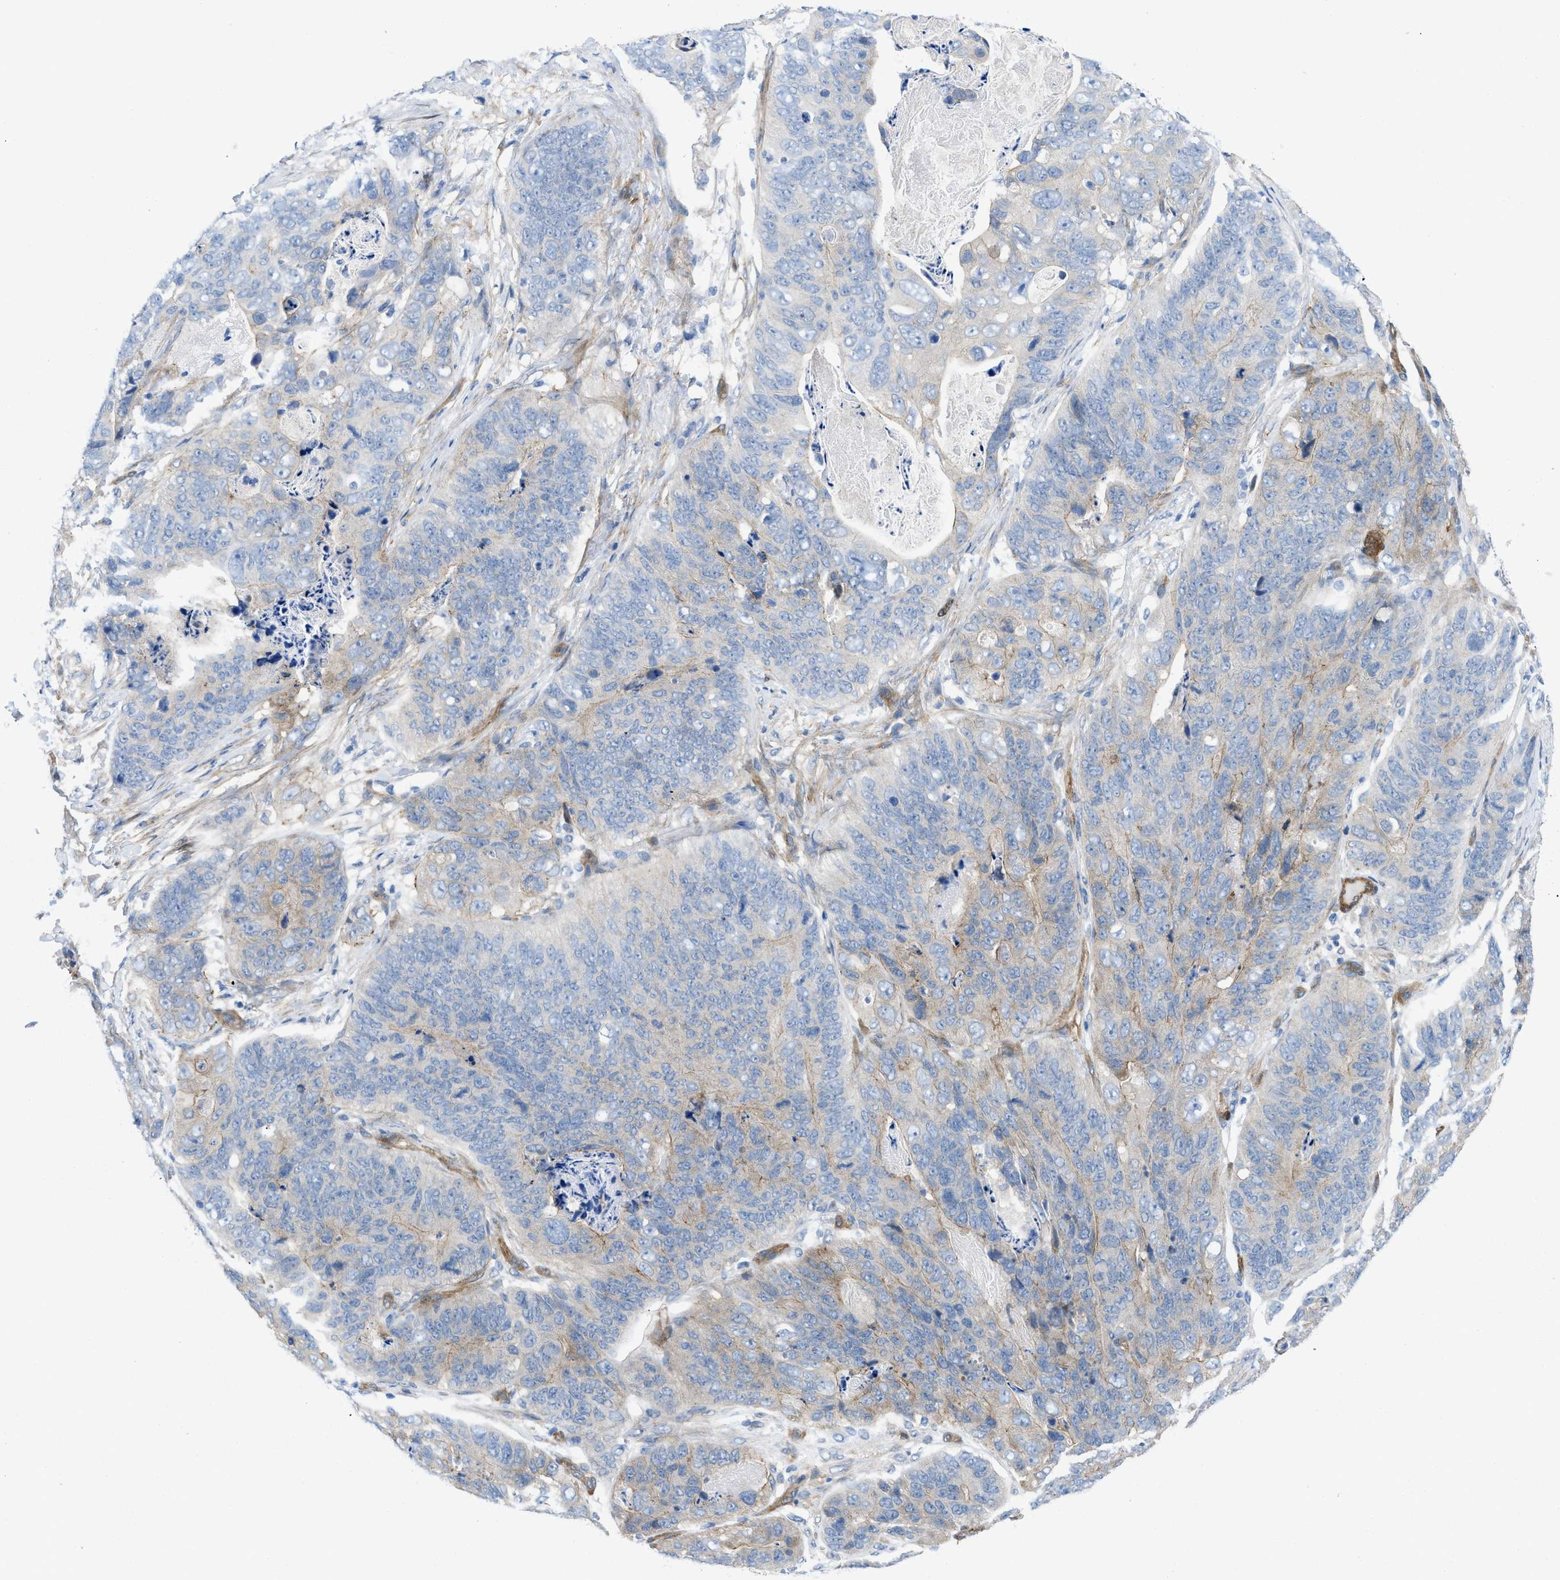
{"staining": {"intensity": "weak", "quantity": "<25%", "location": "cytoplasmic/membranous"}, "tissue": "stomach cancer", "cell_type": "Tumor cells", "image_type": "cancer", "snomed": [{"axis": "morphology", "description": "Adenocarcinoma, NOS"}, {"axis": "topography", "description": "Stomach"}], "caption": "A photomicrograph of stomach adenocarcinoma stained for a protein displays no brown staining in tumor cells.", "gene": "PDLIM5", "patient": {"sex": "female", "age": 89}}